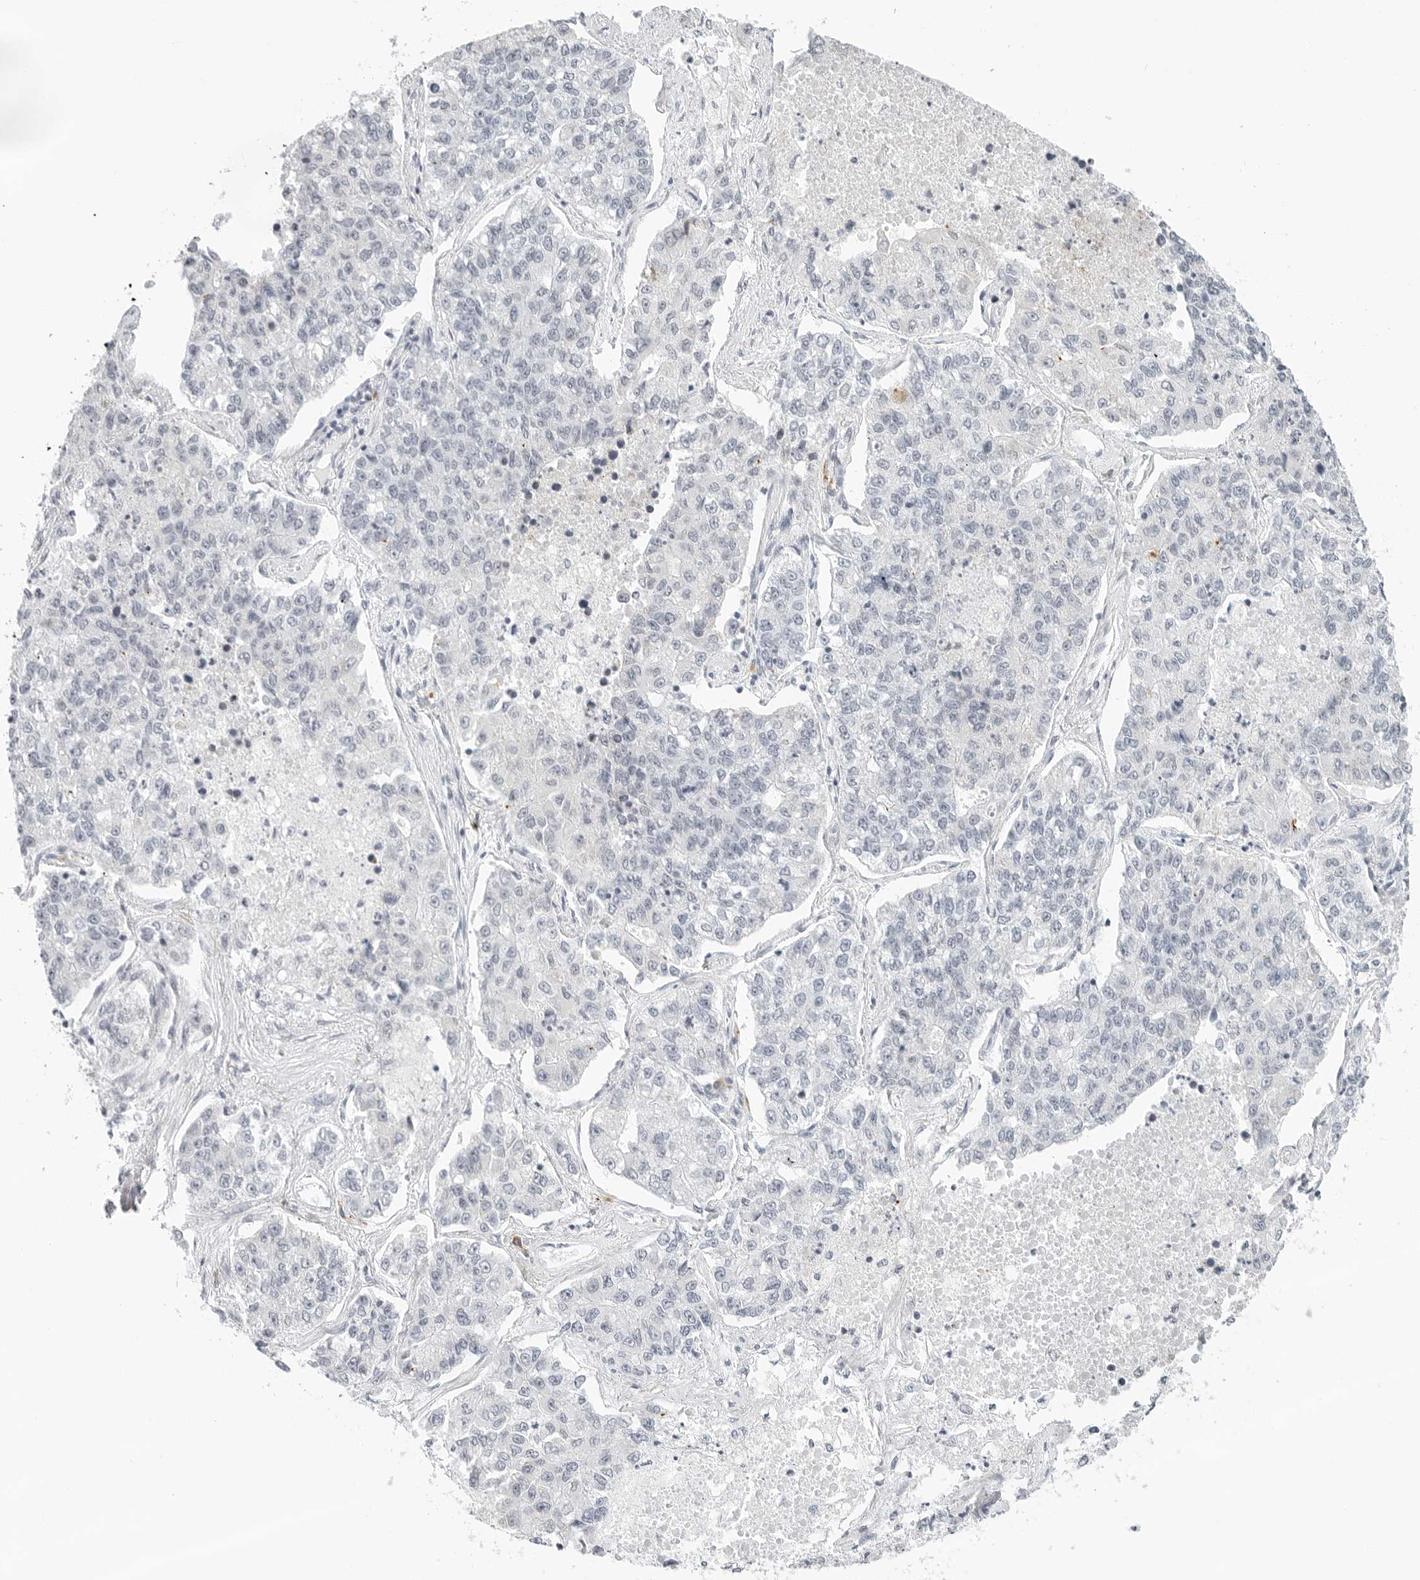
{"staining": {"intensity": "negative", "quantity": "none", "location": "none"}, "tissue": "lung cancer", "cell_type": "Tumor cells", "image_type": "cancer", "snomed": [{"axis": "morphology", "description": "Adenocarcinoma, NOS"}, {"axis": "topography", "description": "Lung"}], "caption": "Tumor cells are negative for brown protein staining in adenocarcinoma (lung). (DAB (3,3'-diaminobenzidine) immunohistochemistry visualized using brightfield microscopy, high magnification).", "gene": "PARP10", "patient": {"sex": "male", "age": 49}}